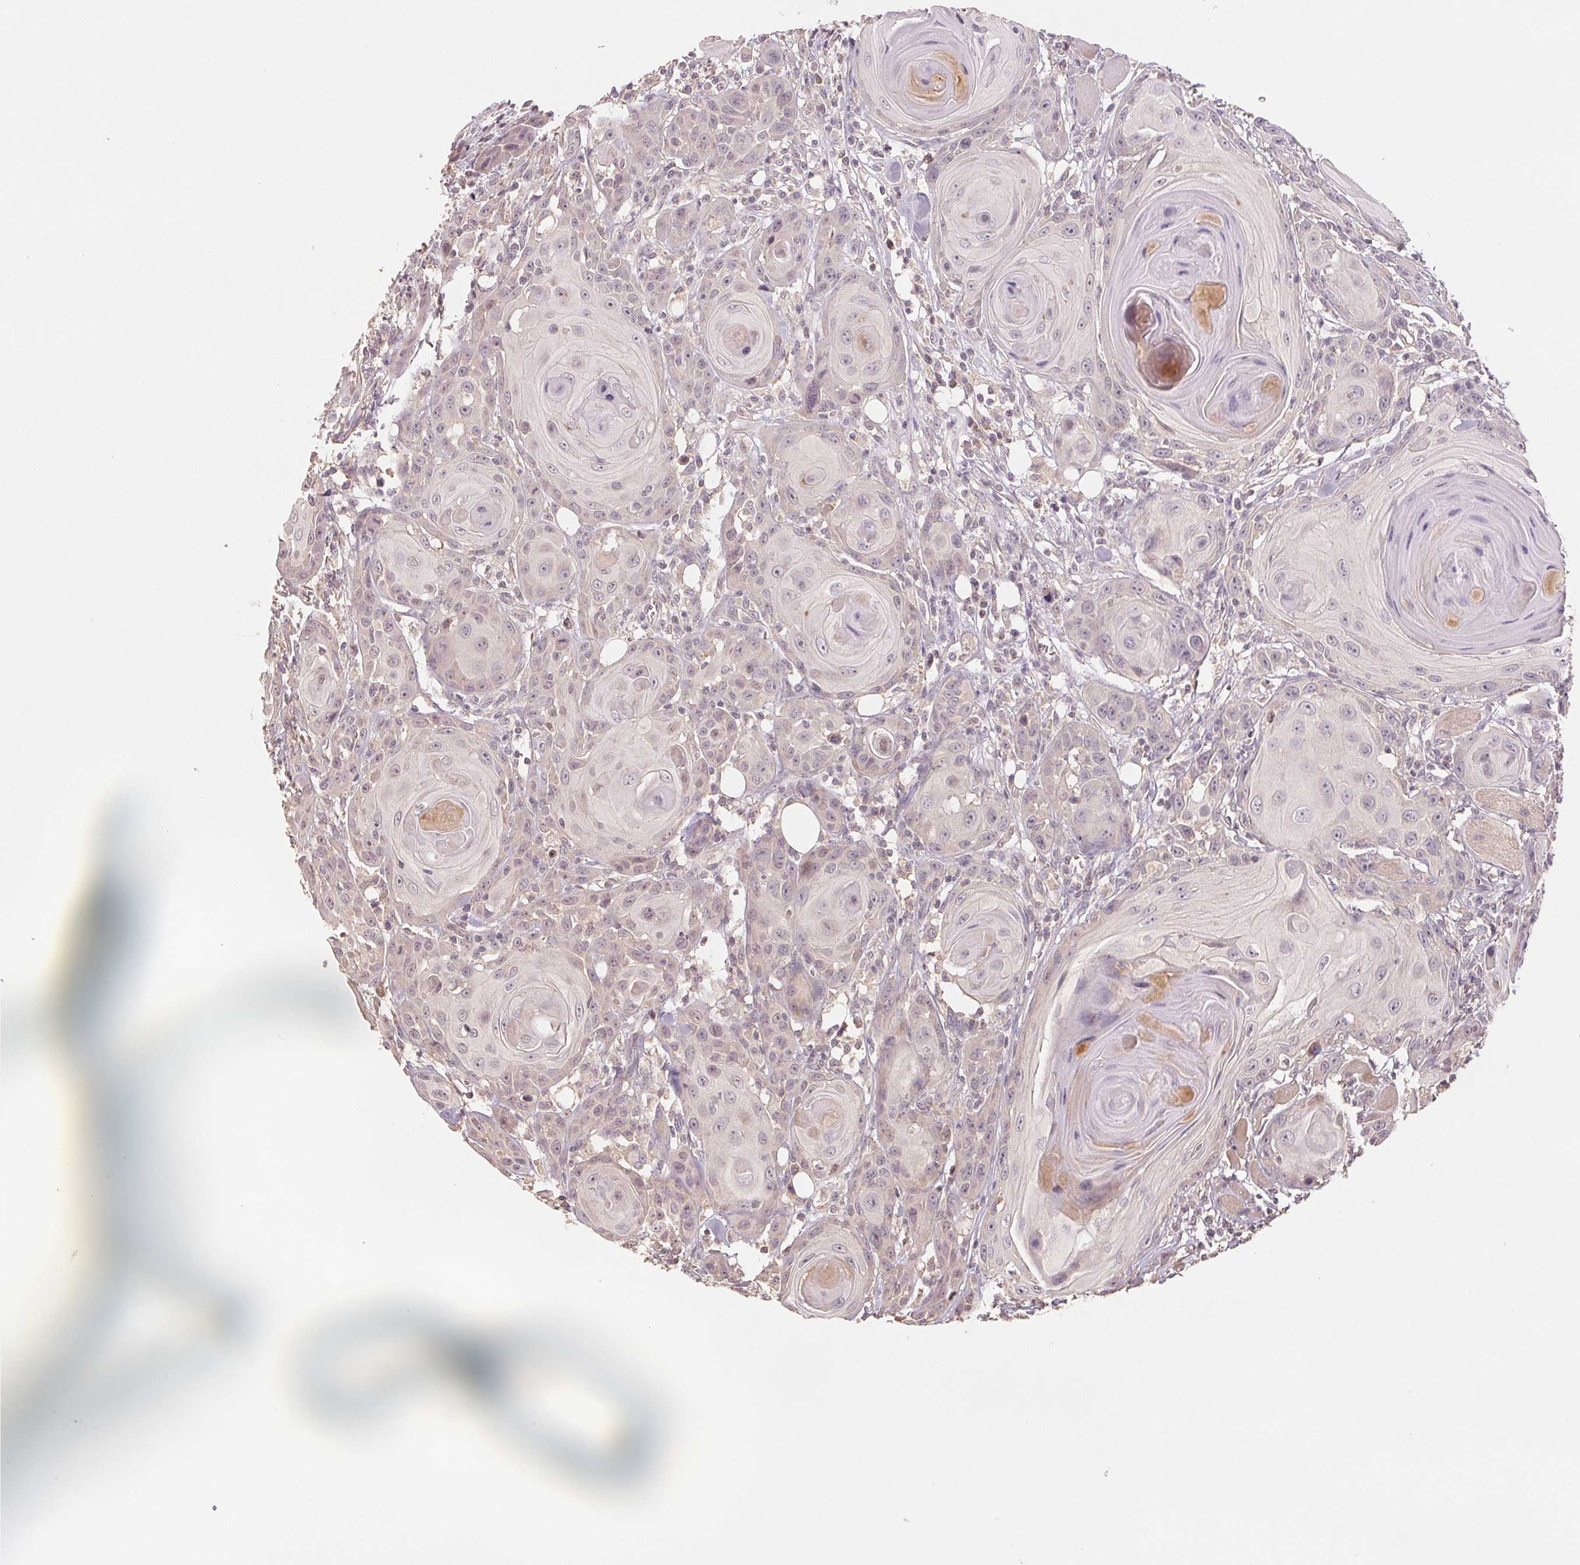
{"staining": {"intensity": "negative", "quantity": "none", "location": "none"}, "tissue": "head and neck cancer", "cell_type": "Tumor cells", "image_type": "cancer", "snomed": [{"axis": "morphology", "description": "Squamous cell carcinoma, NOS"}, {"axis": "topography", "description": "Head-Neck"}], "caption": "Tumor cells show no significant protein expression in squamous cell carcinoma (head and neck).", "gene": "COX14", "patient": {"sex": "female", "age": 80}}